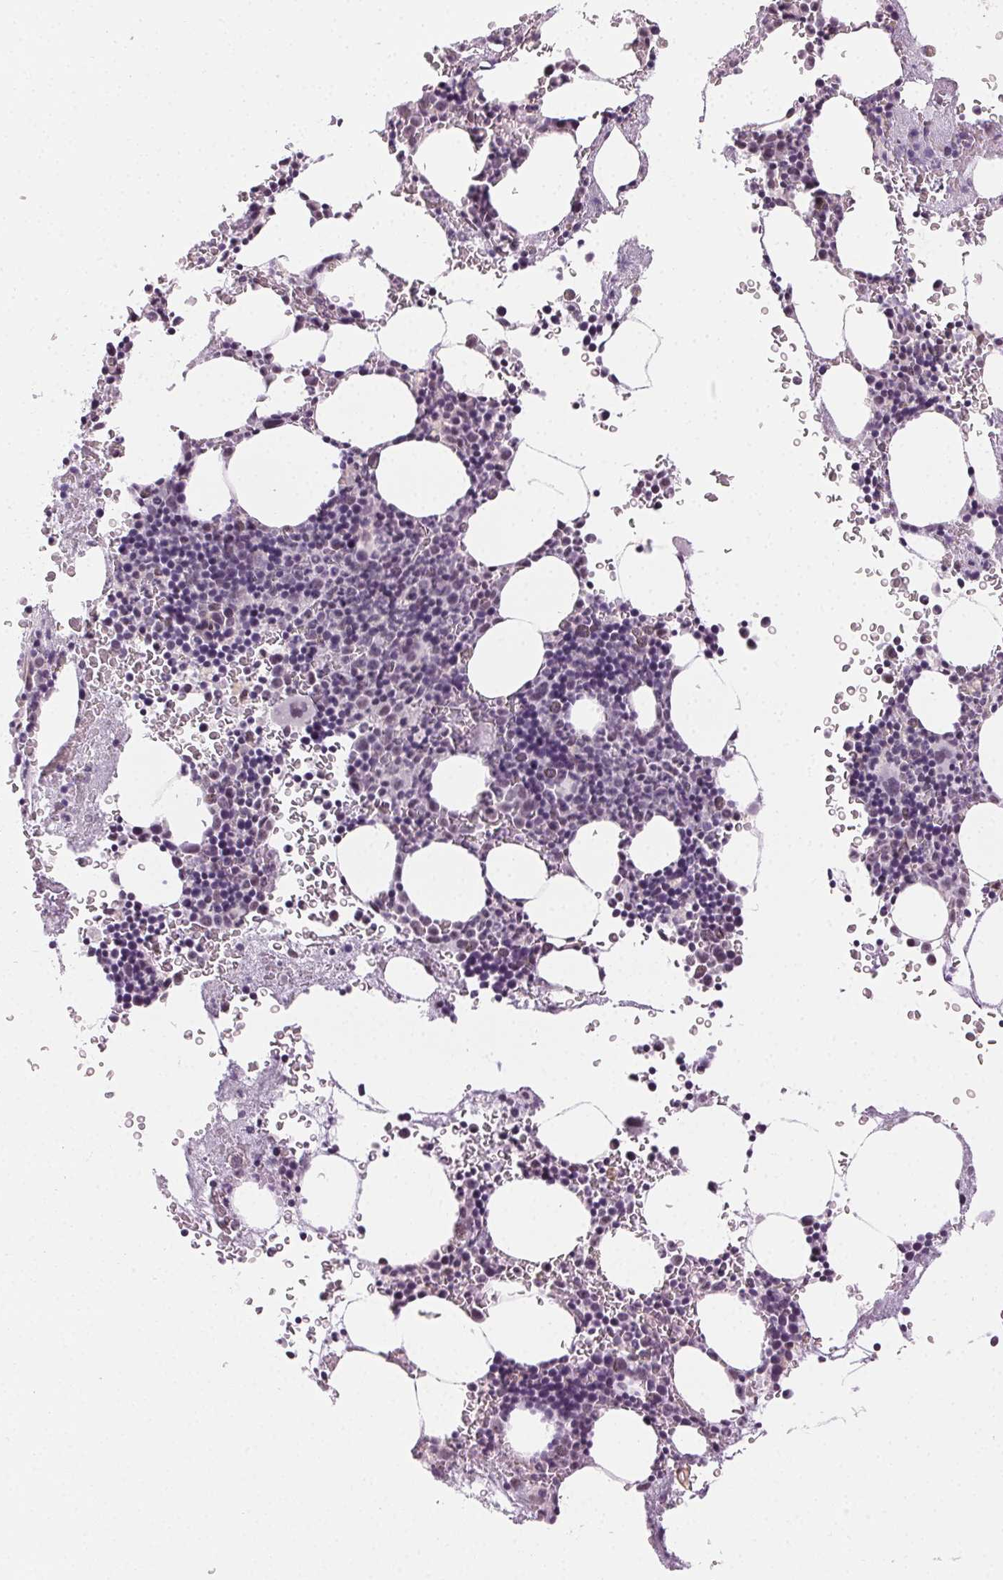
{"staining": {"intensity": "negative", "quantity": "none", "location": "none"}, "tissue": "bone marrow", "cell_type": "Hematopoietic cells", "image_type": "normal", "snomed": [{"axis": "morphology", "description": "Normal tissue, NOS"}, {"axis": "topography", "description": "Bone marrow"}], "caption": "Immunohistochemical staining of normal bone marrow displays no significant positivity in hematopoietic cells. (DAB (3,3'-diaminobenzidine) IHC visualized using brightfield microscopy, high magnification).", "gene": "AIF1L", "patient": {"sex": "male", "age": 77}}